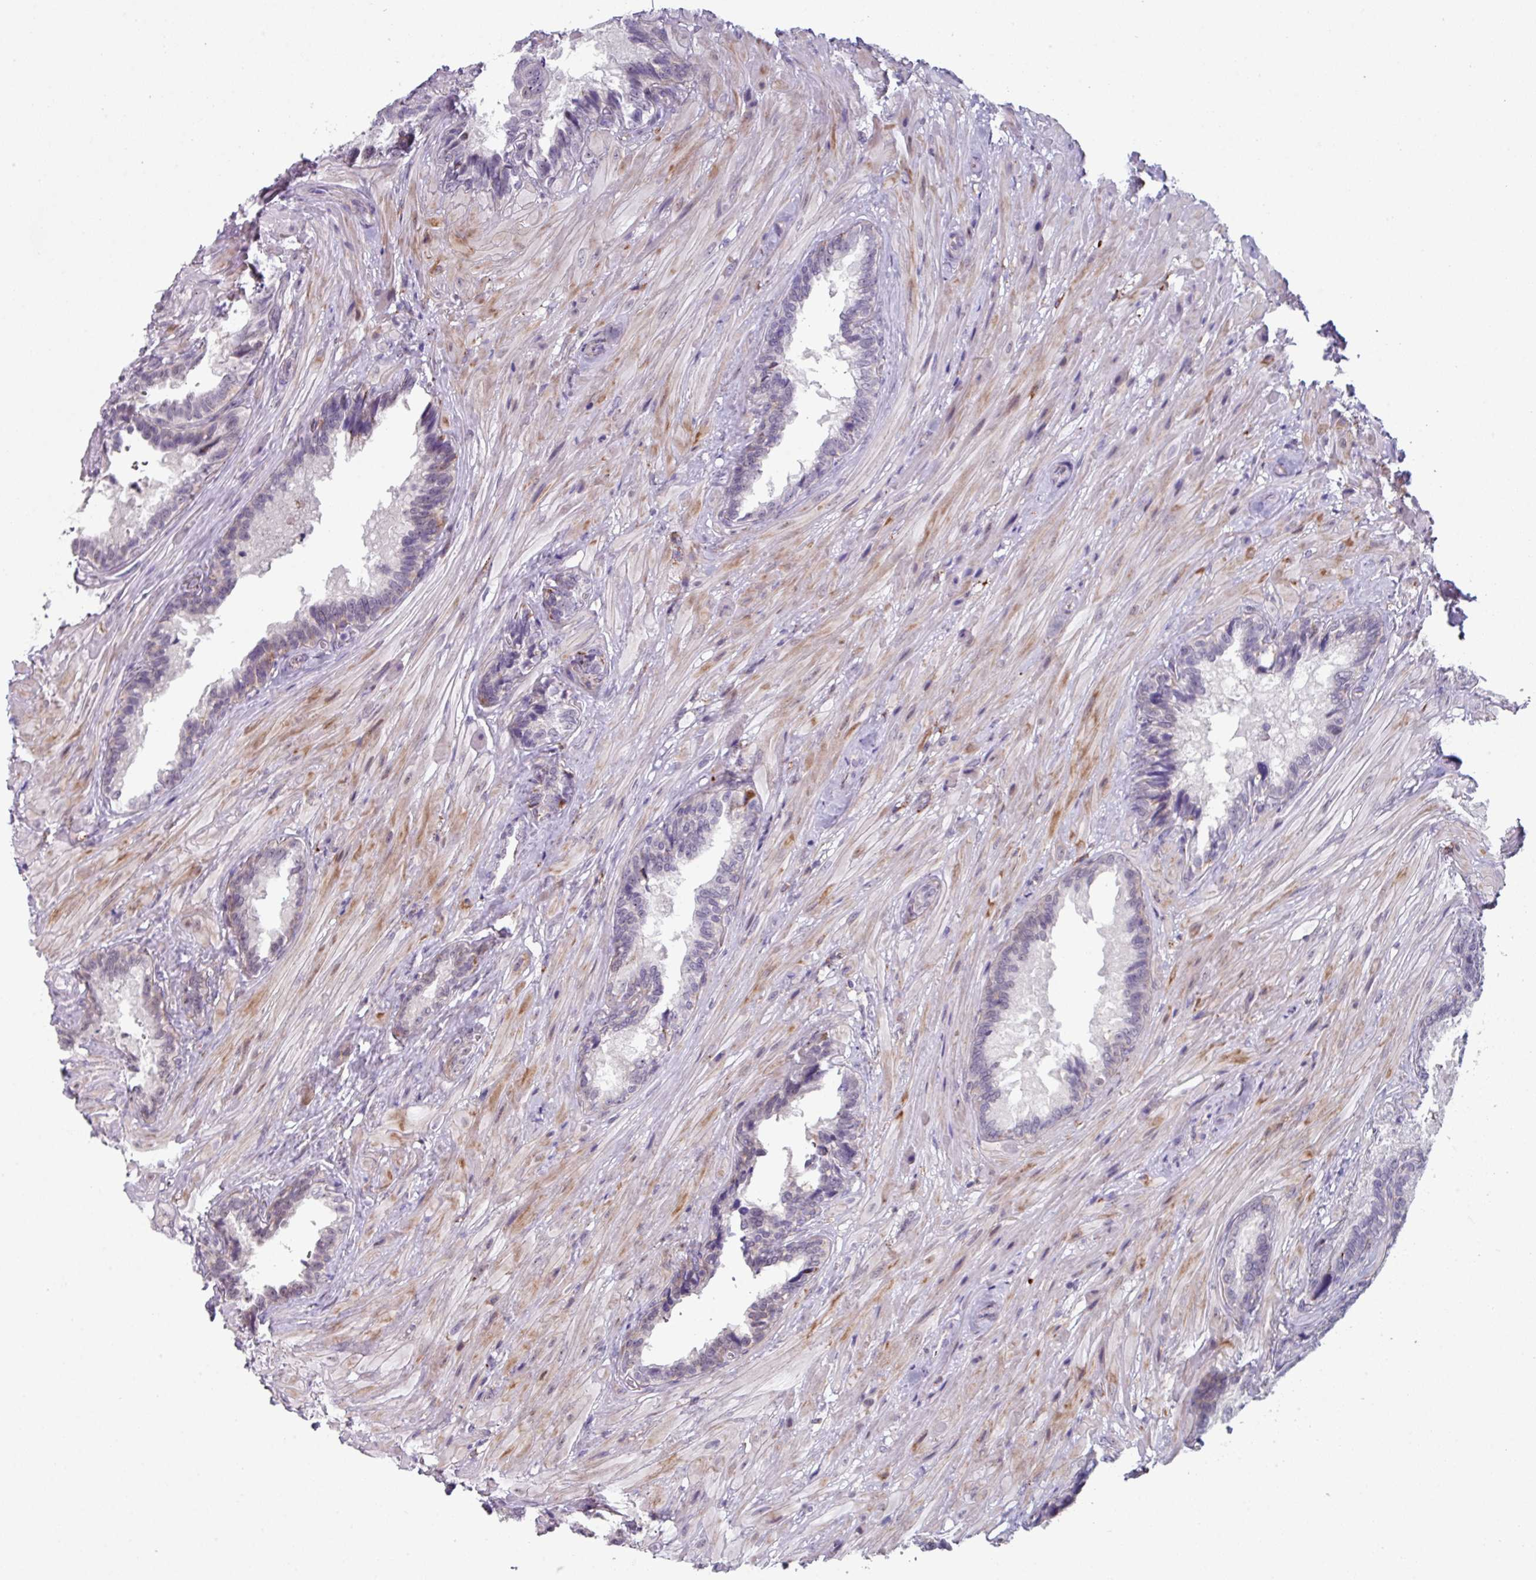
{"staining": {"intensity": "weak", "quantity": "25%-75%", "location": "cytoplasmic/membranous"}, "tissue": "seminal vesicle", "cell_type": "Glandular cells", "image_type": "normal", "snomed": [{"axis": "morphology", "description": "Normal tissue, NOS"}, {"axis": "topography", "description": "Seminal veicle"}], "caption": "Protein staining shows weak cytoplasmic/membranous expression in approximately 25%-75% of glandular cells in benign seminal vesicle.", "gene": "BMS1", "patient": {"sex": "male", "age": 62}}